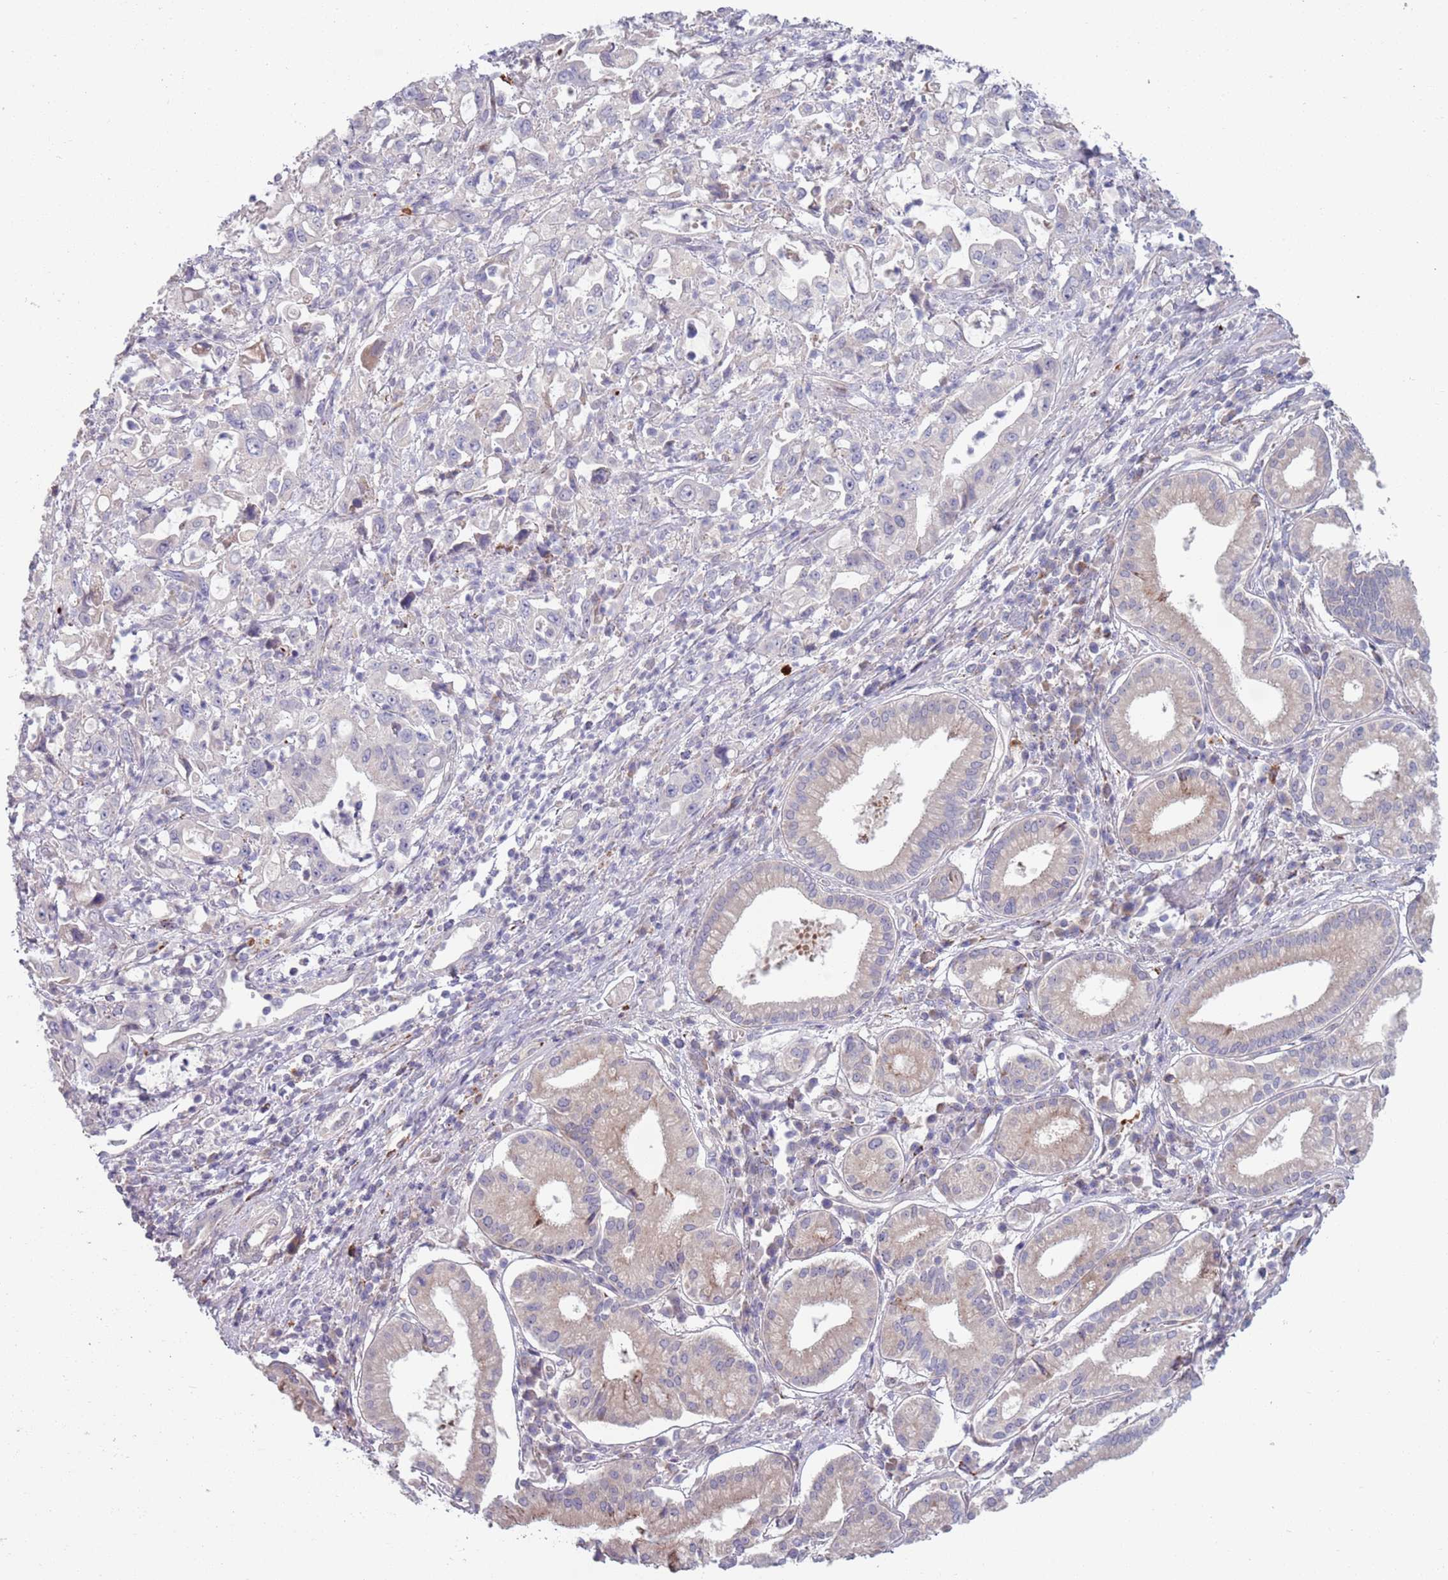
{"staining": {"intensity": "negative", "quantity": "none", "location": "none"}, "tissue": "pancreatic cancer", "cell_type": "Tumor cells", "image_type": "cancer", "snomed": [{"axis": "morphology", "description": "Adenocarcinoma, NOS"}, {"axis": "topography", "description": "Pancreas"}], "caption": "High magnification brightfield microscopy of pancreatic cancer stained with DAB (brown) and counterstained with hematoxylin (blue): tumor cells show no significant positivity.", "gene": "TYW1", "patient": {"sex": "female", "age": 61}}